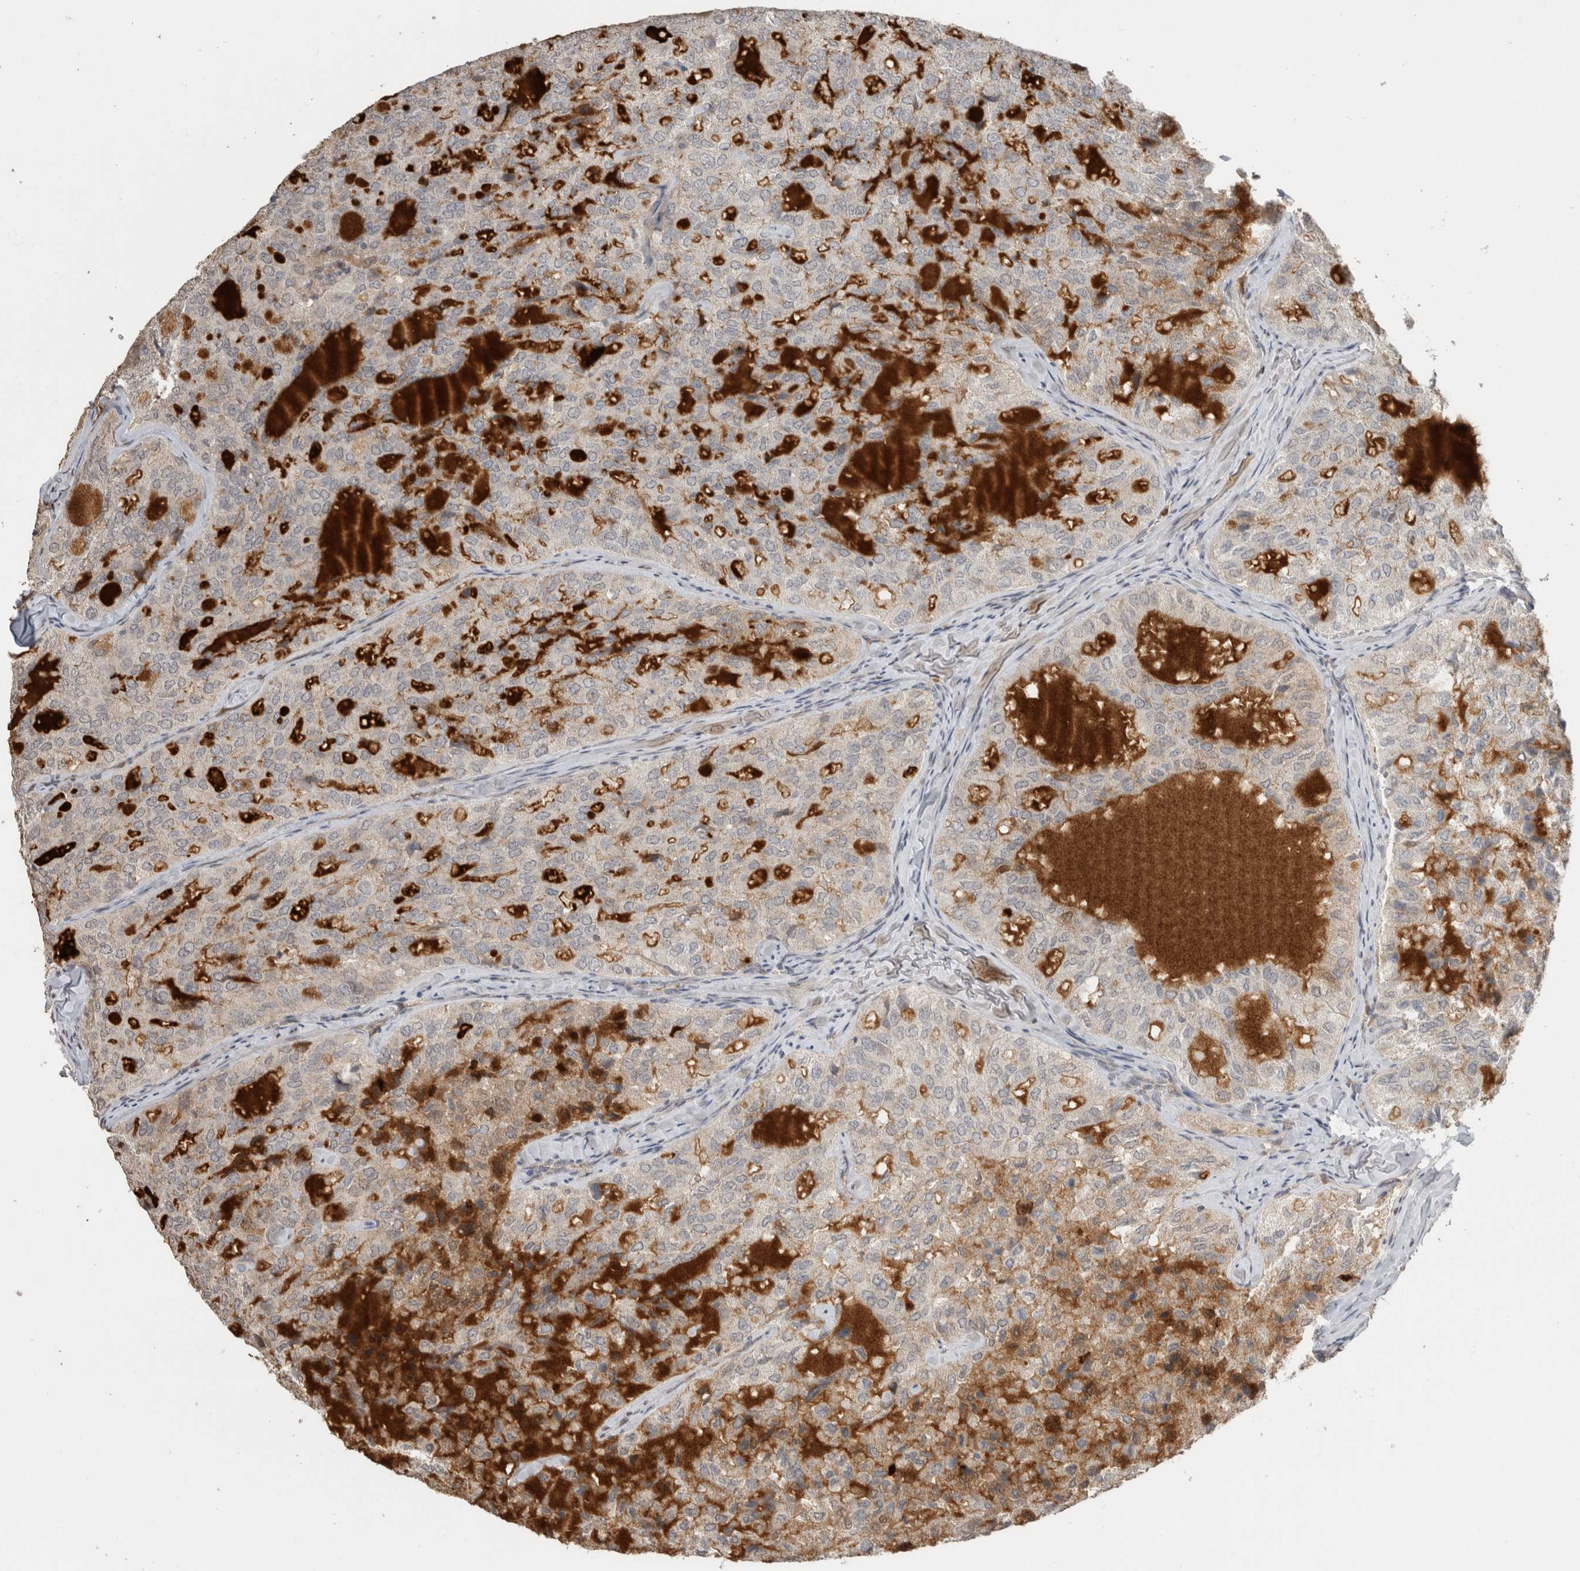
{"staining": {"intensity": "negative", "quantity": "none", "location": "none"}, "tissue": "thyroid cancer", "cell_type": "Tumor cells", "image_type": "cancer", "snomed": [{"axis": "morphology", "description": "Follicular adenoma carcinoma, NOS"}, {"axis": "topography", "description": "Thyroid gland"}], "caption": "An immunohistochemistry image of thyroid follicular adenoma carcinoma is shown. There is no staining in tumor cells of thyroid follicular adenoma carcinoma.", "gene": "FAM3A", "patient": {"sex": "male", "age": 75}}